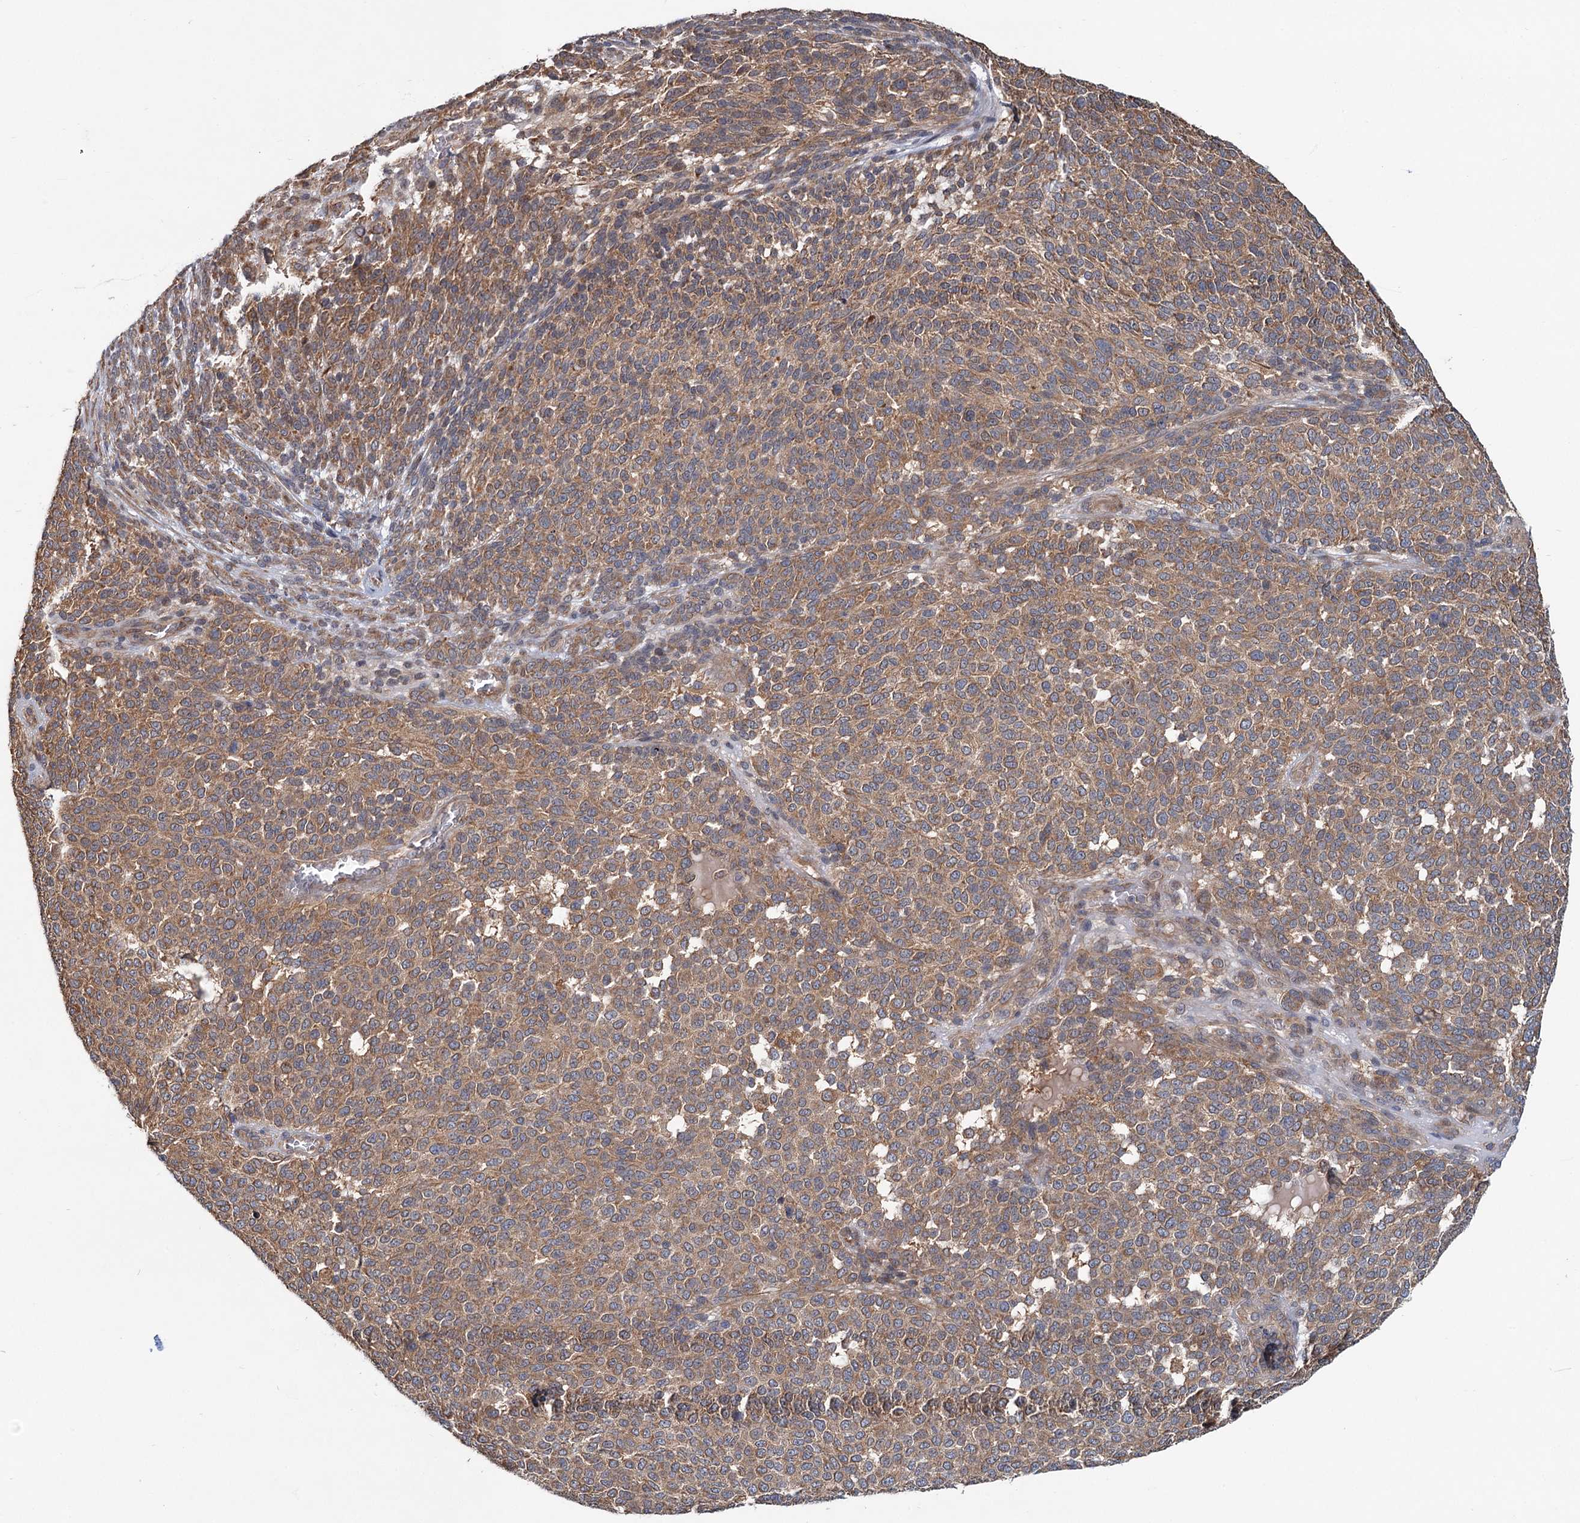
{"staining": {"intensity": "moderate", "quantity": ">75%", "location": "cytoplasmic/membranous"}, "tissue": "melanoma", "cell_type": "Tumor cells", "image_type": "cancer", "snomed": [{"axis": "morphology", "description": "Malignant melanoma, NOS"}, {"axis": "topography", "description": "Skin"}], "caption": "Protein staining by immunohistochemistry (IHC) displays moderate cytoplasmic/membranous staining in approximately >75% of tumor cells in melanoma.", "gene": "MTRR", "patient": {"sex": "male", "age": 49}}